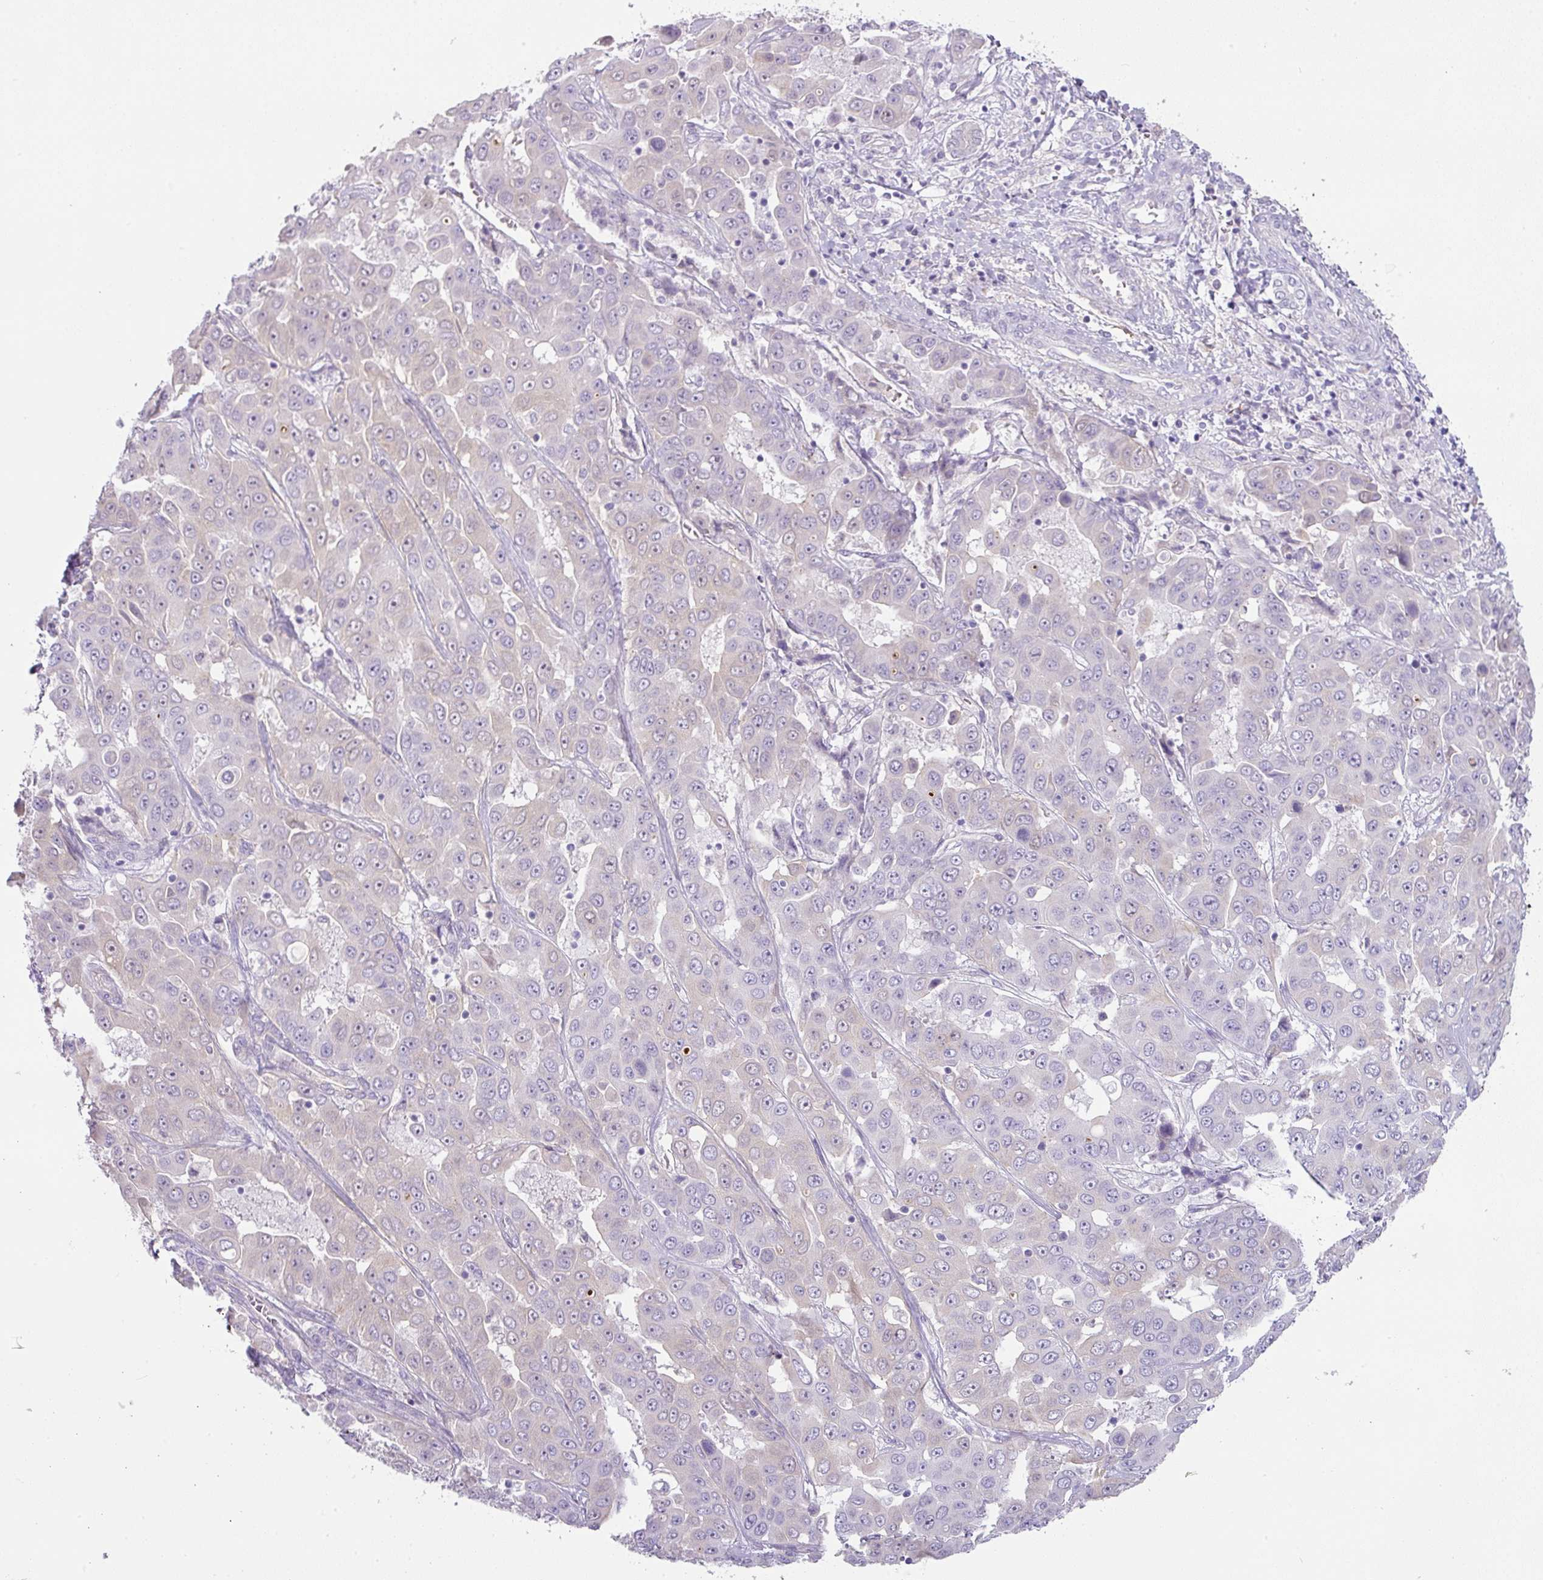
{"staining": {"intensity": "weak", "quantity": "<25%", "location": "cytoplasmic/membranous"}, "tissue": "liver cancer", "cell_type": "Tumor cells", "image_type": "cancer", "snomed": [{"axis": "morphology", "description": "Cholangiocarcinoma"}, {"axis": "topography", "description": "Liver"}], "caption": "An immunohistochemistry image of liver cancer is shown. There is no staining in tumor cells of liver cancer. (DAB (3,3'-diaminobenzidine) immunohistochemistry, high magnification).", "gene": "OR52N1", "patient": {"sex": "female", "age": 52}}